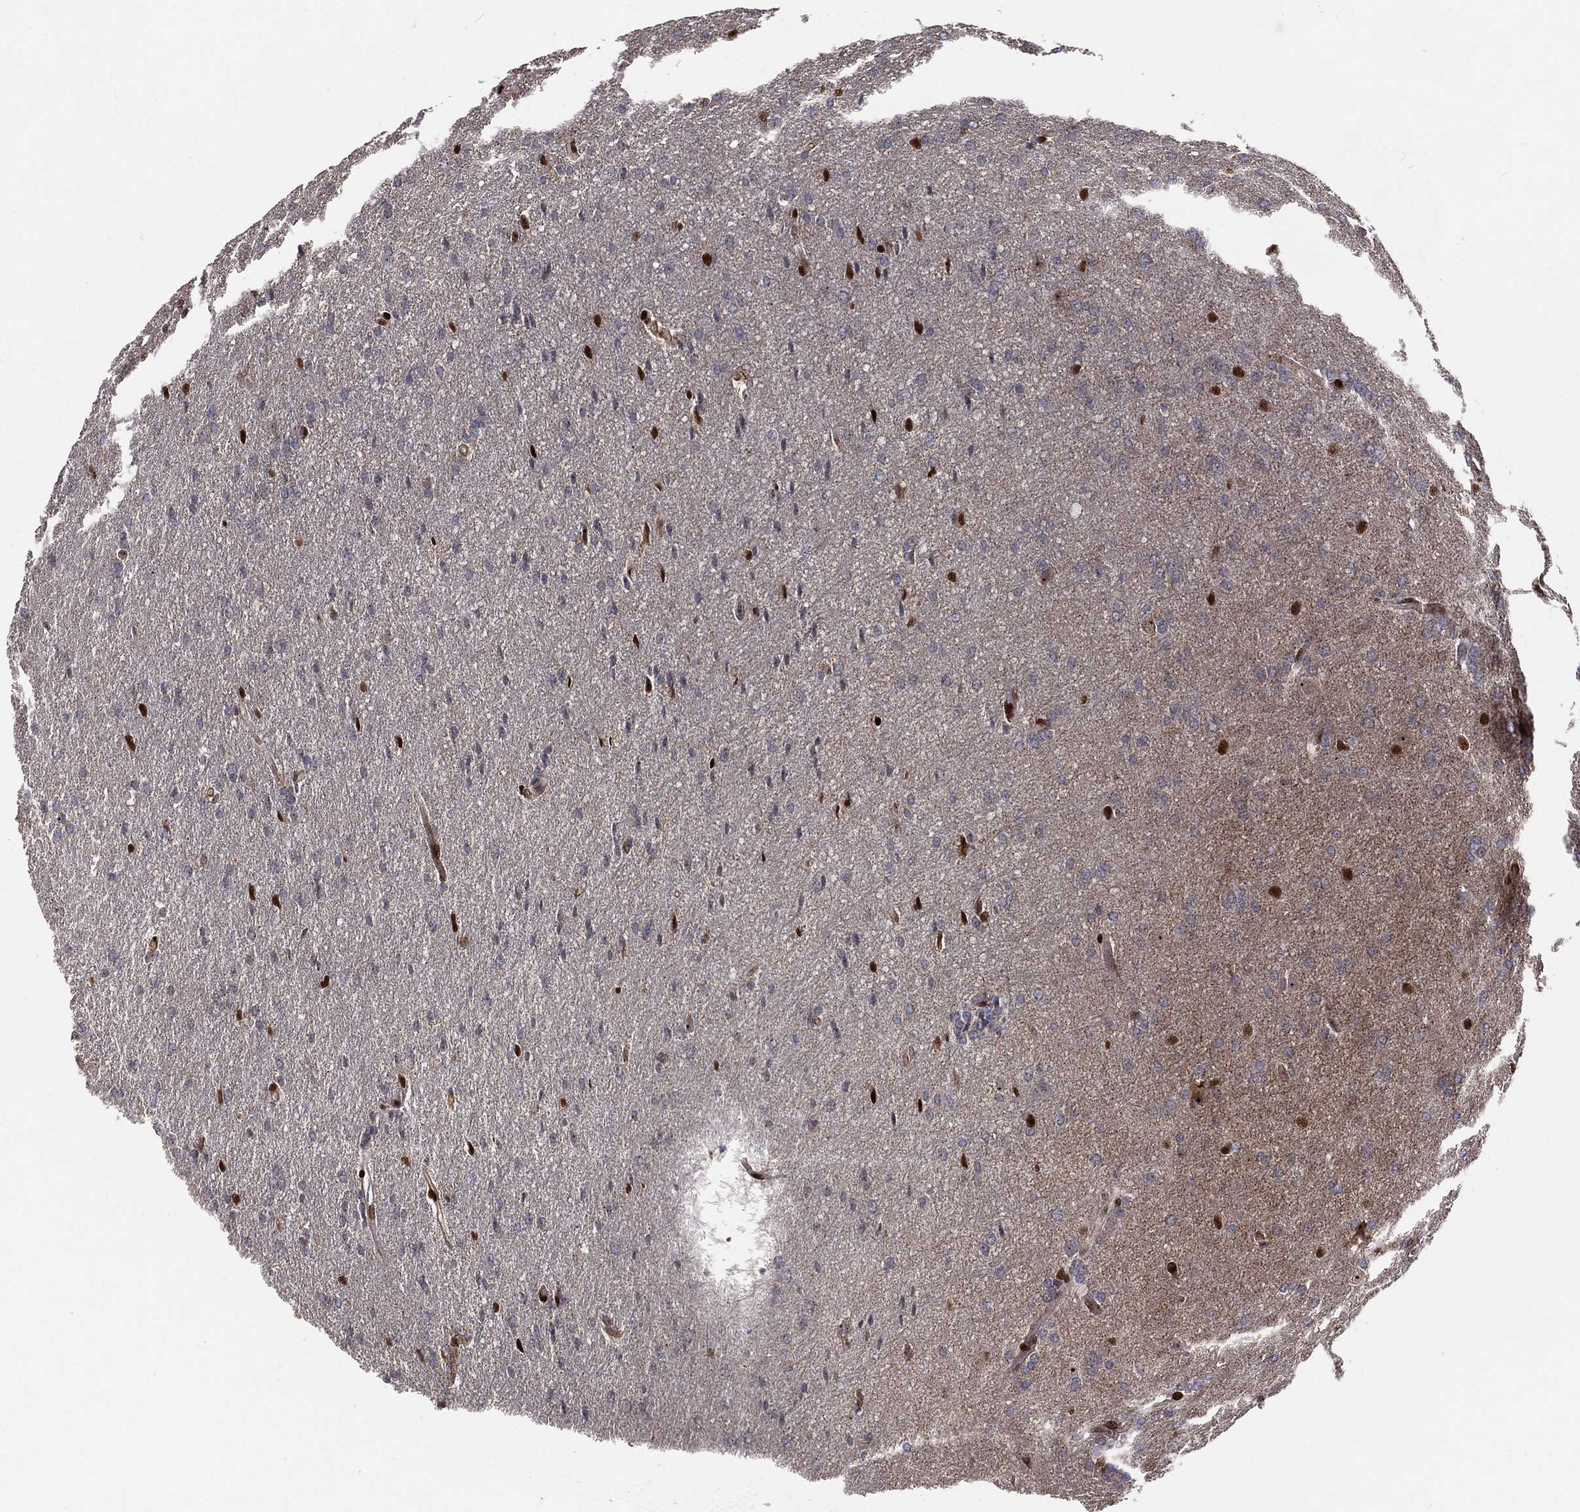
{"staining": {"intensity": "strong", "quantity": ">75%", "location": "nuclear"}, "tissue": "glioma", "cell_type": "Tumor cells", "image_type": "cancer", "snomed": [{"axis": "morphology", "description": "Glioma, malignant, Low grade"}, {"axis": "topography", "description": "Brain"}], "caption": "Immunohistochemistry of malignant glioma (low-grade) displays high levels of strong nuclear staining in about >75% of tumor cells.", "gene": "ZEB1", "patient": {"sex": "female", "age": 32}}